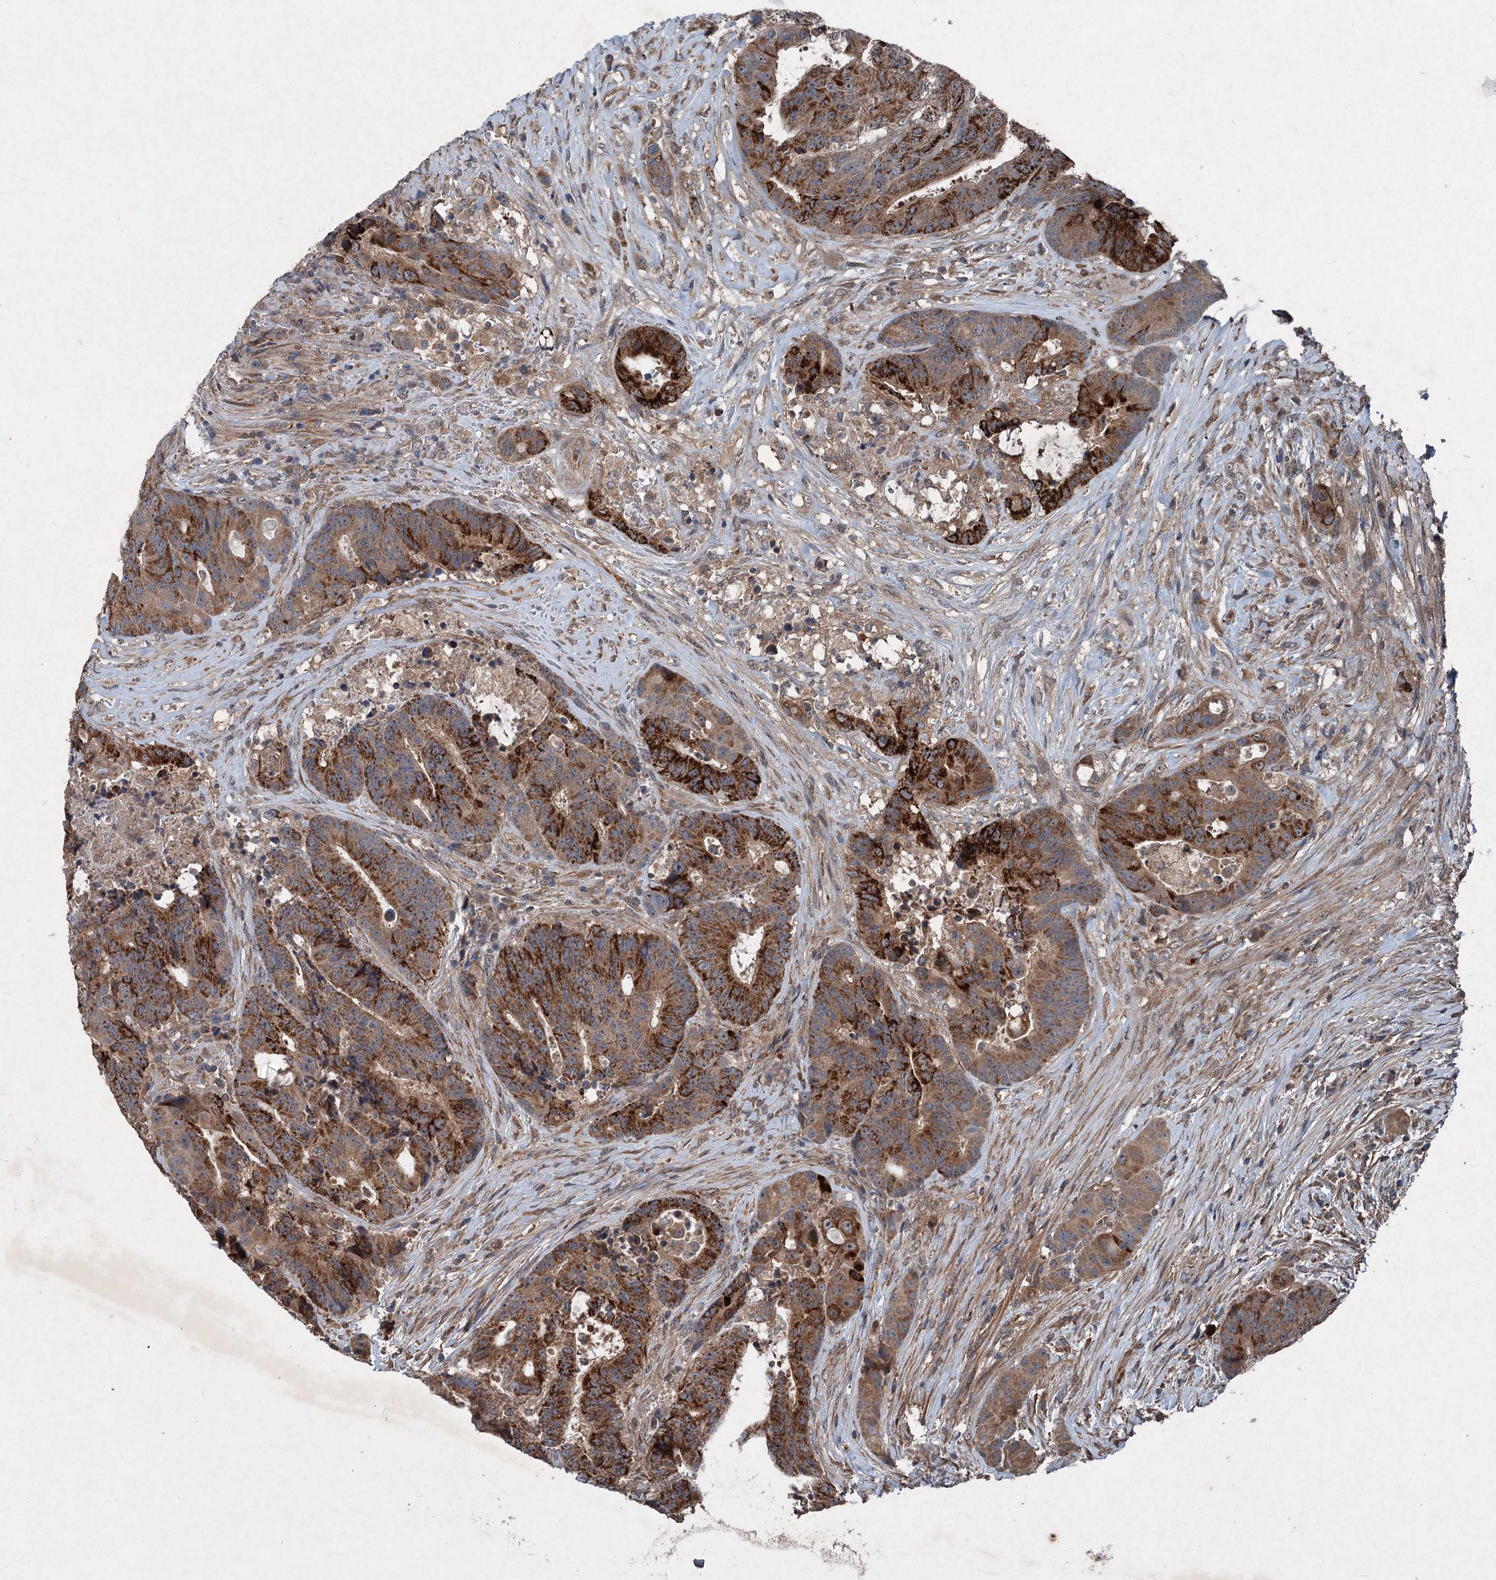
{"staining": {"intensity": "strong", "quantity": ">75%", "location": "cytoplasmic/membranous"}, "tissue": "colorectal cancer", "cell_type": "Tumor cells", "image_type": "cancer", "snomed": [{"axis": "morphology", "description": "Adenocarcinoma, NOS"}, {"axis": "topography", "description": "Rectum"}], "caption": "A high amount of strong cytoplasmic/membranous positivity is seen in about >75% of tumor cells in colorectal cancer tissue.", "gene": "ALAS1", "patient": {"sex": "male", "age": 69}}